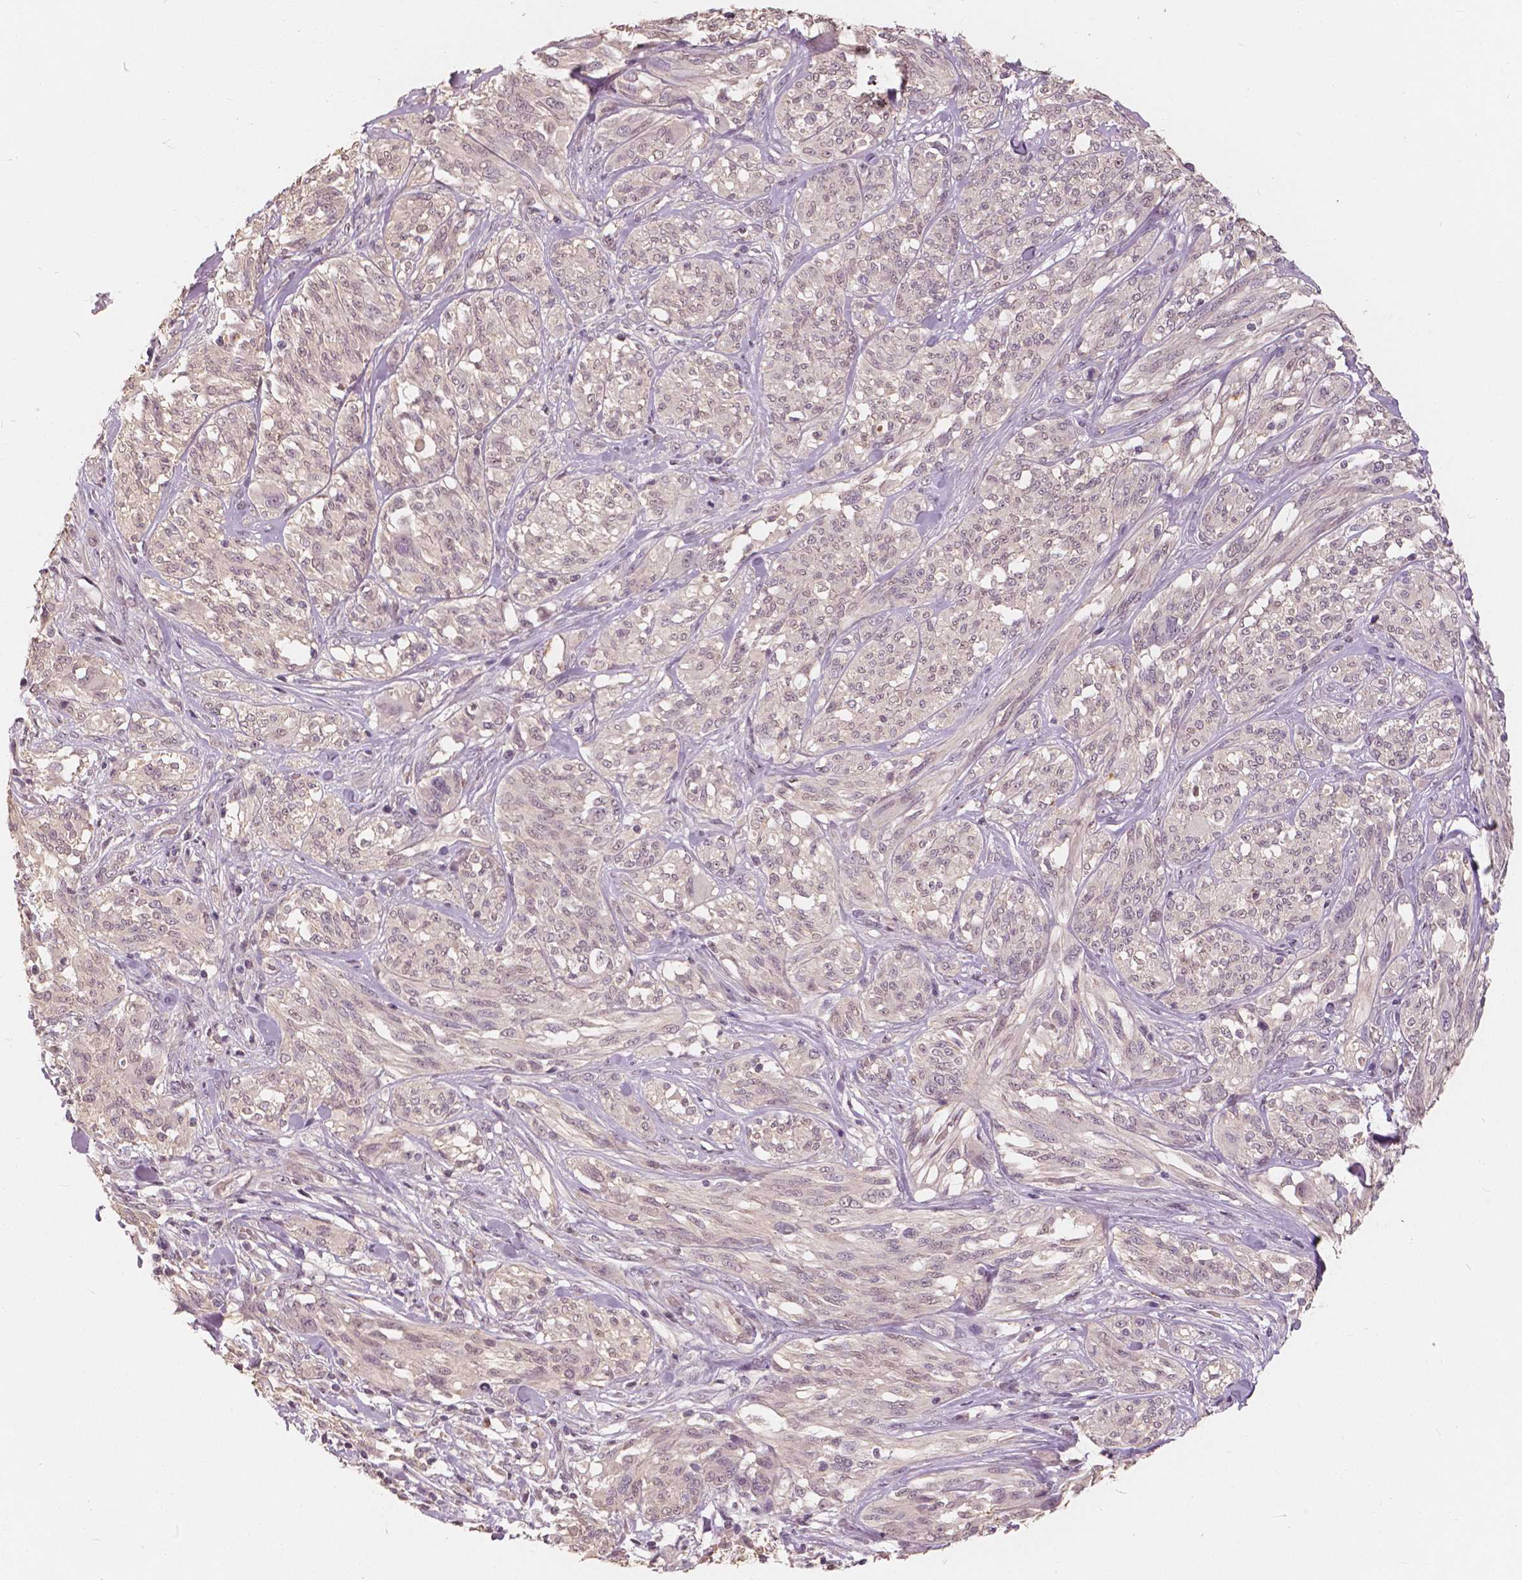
{"staining": {"intensity": "weak", "quantity": "25%-75%", "location": "nuclear"}, "tissue": "melanoma", "cell_type": "Tumor cells", "image_type": "cancer", "snomed": [{"axis": "morphology", "description": "Malignant melanoma, NOS"}, {"axis": "topography", "description": "Skin"}], "caption": "Brown immunohistochemical staining in human melanoma displays weak nuclear staining in about 25%-75% of tumor cells. The staining was performed using DAB (3,3'-diaminobenzidine) to visualize the protein expression in brown, while the nuclei were stained in blue with hematoxylin (Magnification: 20x).", "gene": "SAT2", "patient": {"sex": "female", "age": 91}}